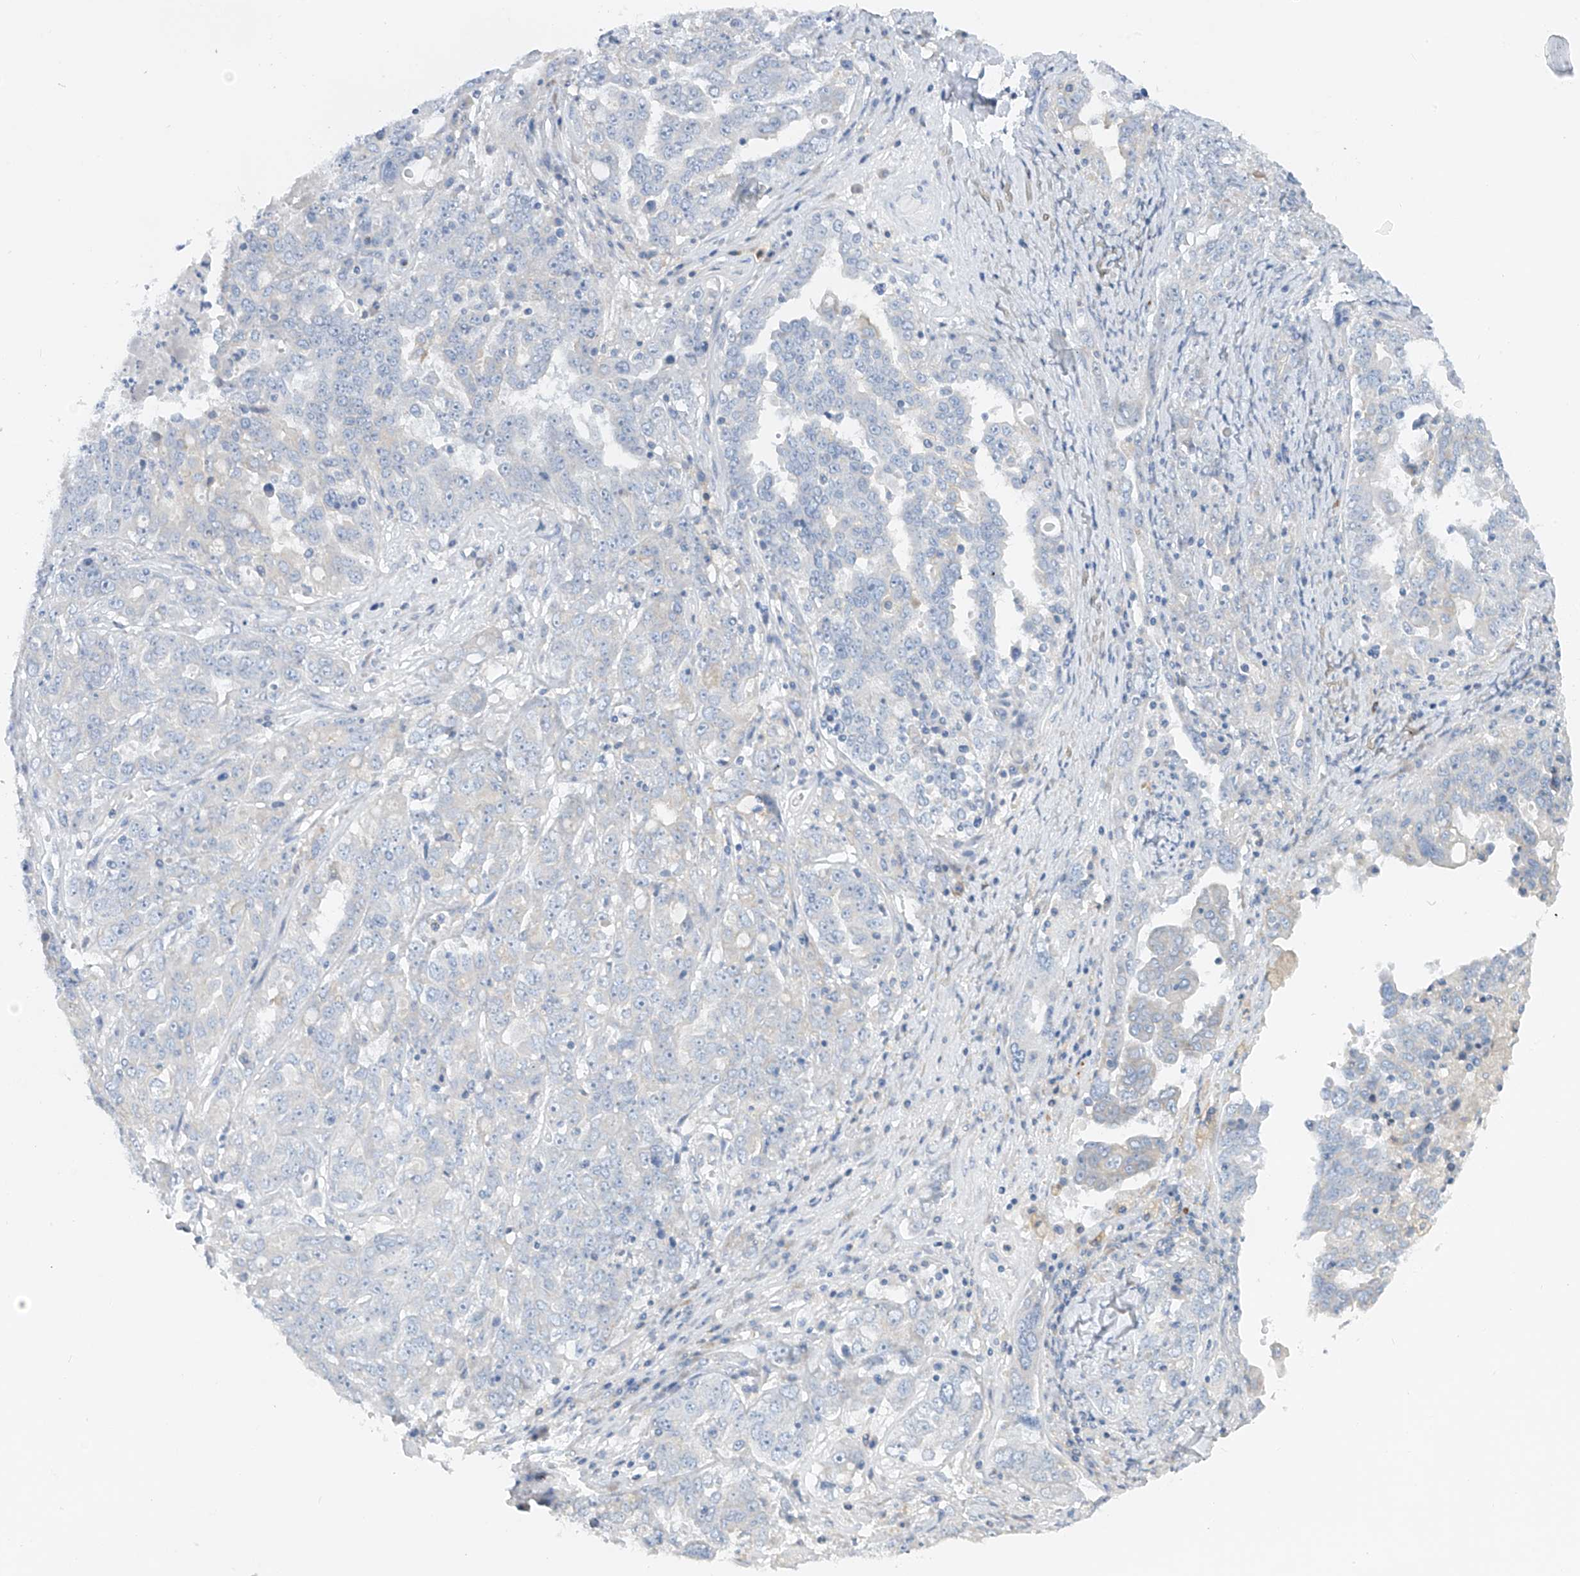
{"staining": {"intensity": "negative", "quantity": "none", "location": "none"}, "tissue": "ovarian cancer", "cell_type": "Tumor cells", "image_type": "cancer", "snomed": [{"axis": "morphology", "description": "Carcinoma, endometroid"}, {"axis": "topography", "description": "Ovary"}], "caption": "The photomicrograph demonstrates no staining of tumor cells in ovarian cancer (endometroid carcinoma). (DAB (3,3'-diaminobenzidine) IHC, high magnification).", "gene": "POMGNT2", "patient": {"sex": "female", "age": 62}}